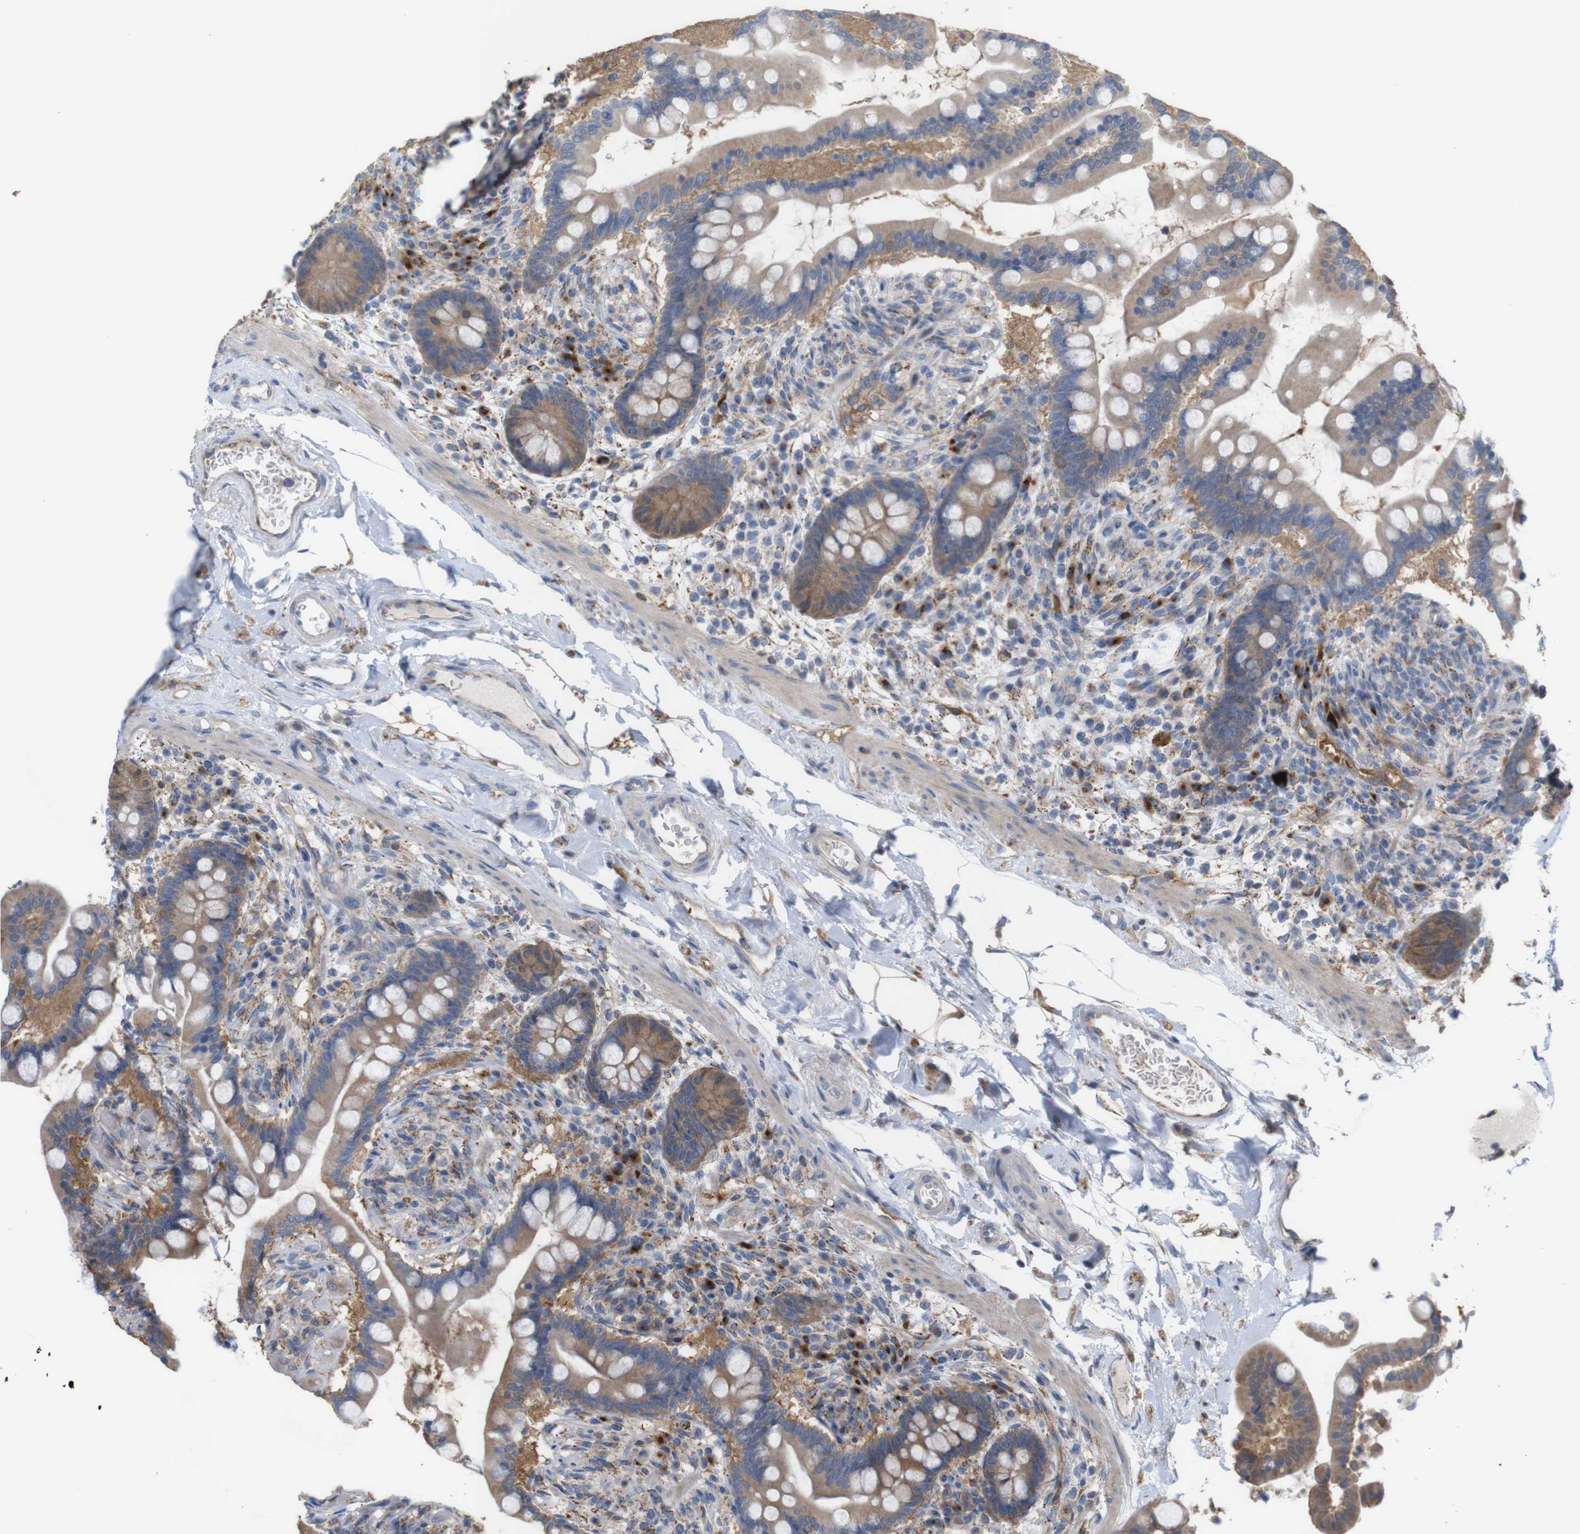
{"staining": {"intensity": "weak", "quantity": ">75%", "location": "cytoplasmic/membranous"}, "tissue": "colon", "cell_type": "Endothelial cells", "image_type": "normal", "snomed": [{"axis": "morphology", "description": "Normal tissue, NOS"}, {"axis": "topography", "description": "Colon"}], "caption": "Protein staining of unremarkable colon reveals weak cytoplasmic/membranous expression in approximately >75% of endothelial cells. Immunohistochemistry stains the protein of interest in brown and the nuclei are stained blue.", "gene": "PTPRR", "patient": {"sex": "male", "age": 73}}